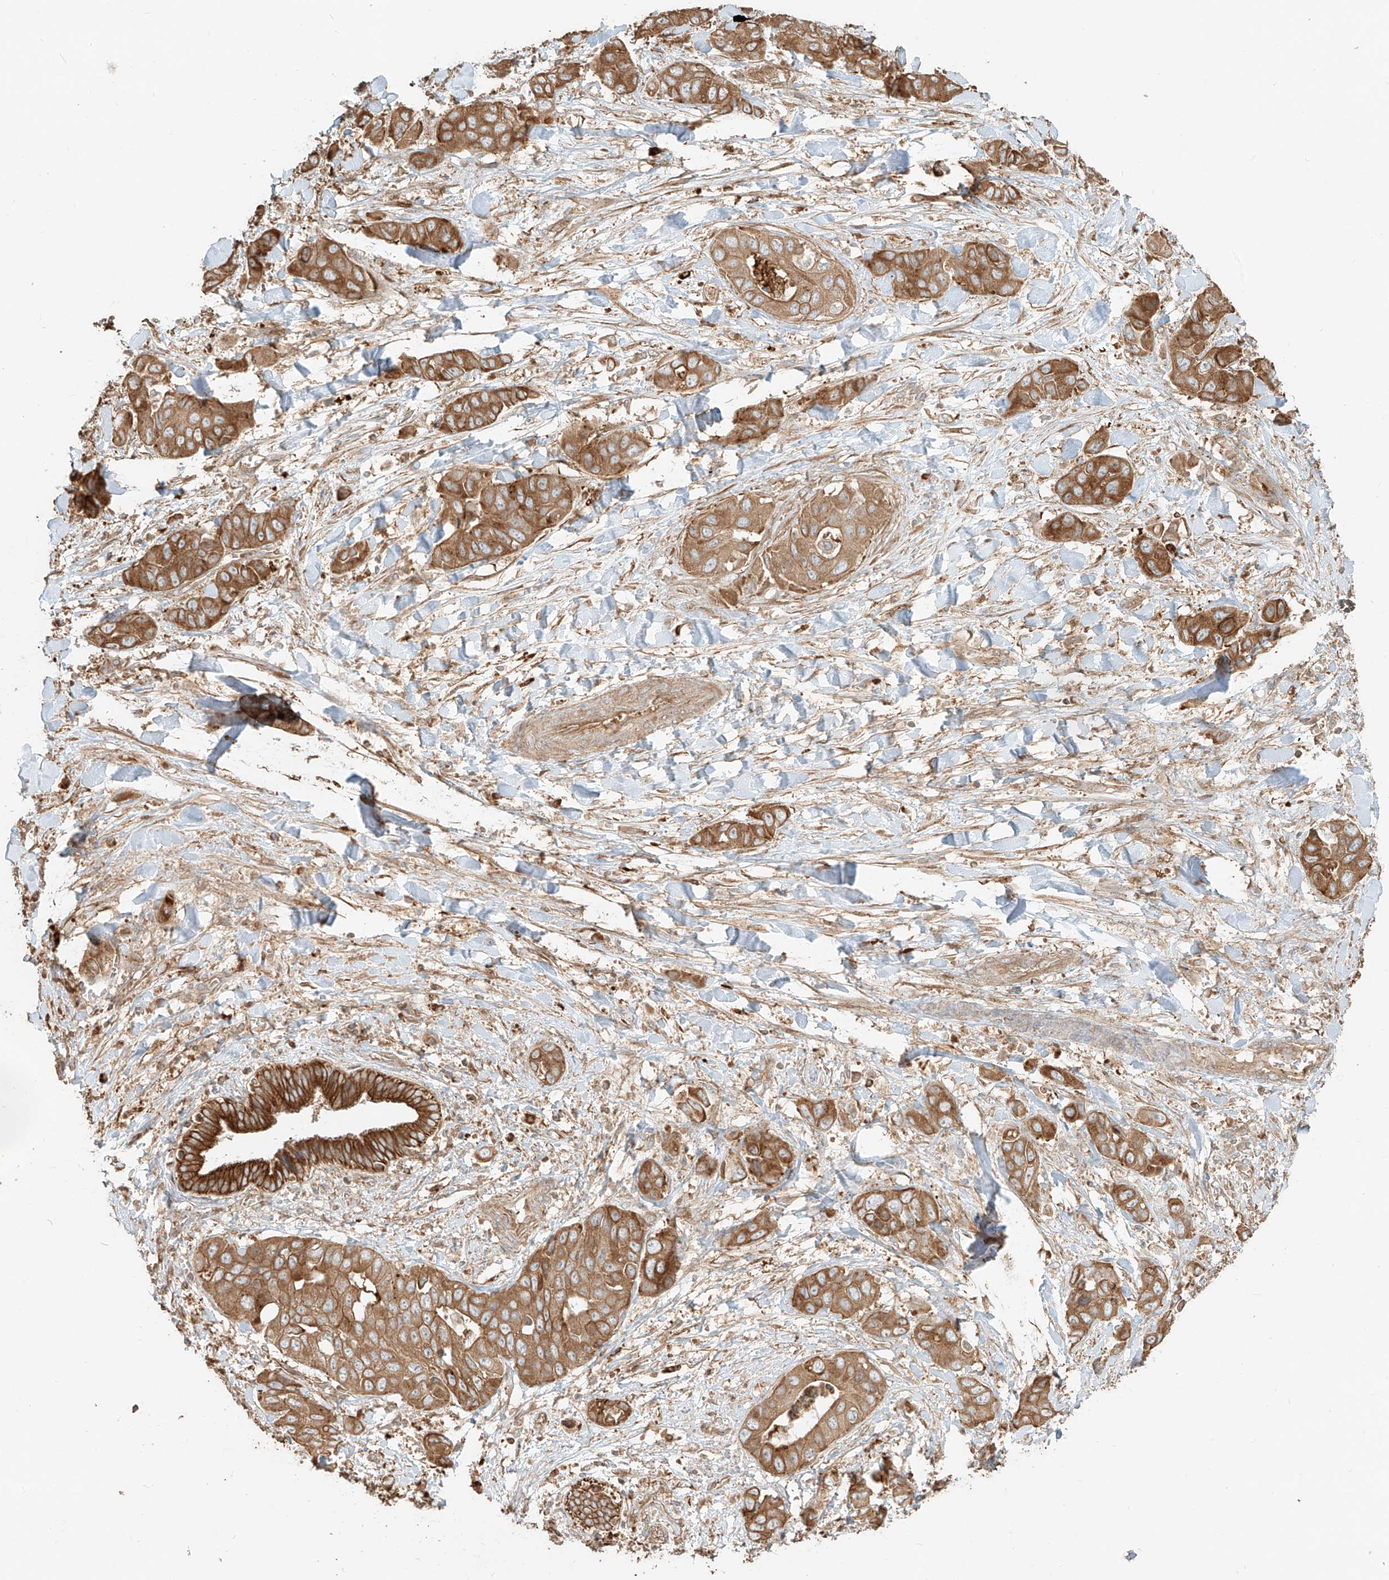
{"staining": {"intensity": "moderate", "quantity": ">75%", "location": "cytoplasmic/membranous"}, "tissue": "liver cancer", "cell_type": "Tumor cells", "image_type": "cancer", "snomed": [{"axis": "morphology", "description": "Cholangiocarcinoma"}, {"axis": "topography", "description": "Liver"}], "caption": "Moderate cytoplasmic/membranous staining is appreciated in approximately >75% of tumor cells in cholangiocarcinoma (liver).", "gene": "CCDC115", "patient": {"sex": "female", "age": 52}}